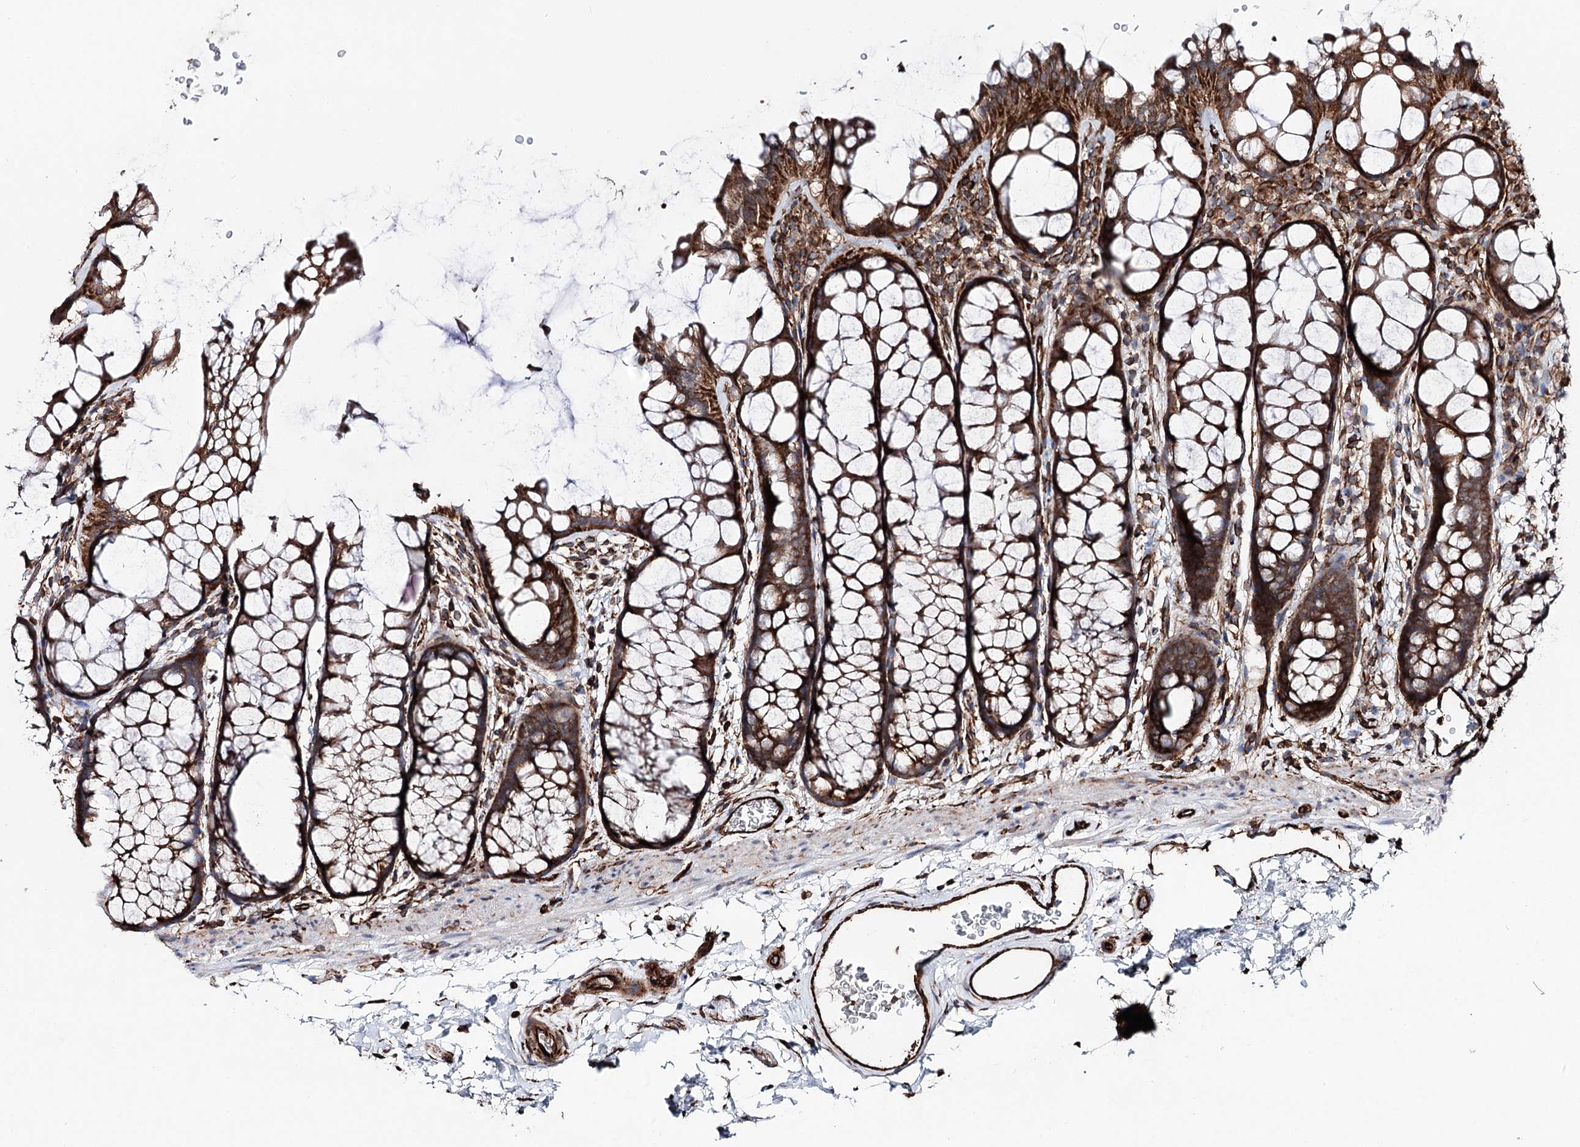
{"staining": {"intensity": "strong", "quantity": ">75%", "location": "cytoplasmic/membranous"}, "tissue": "colon", "cell_type": "Endothelial cells", "image_type": "normal", "snomed": [{"axis": "morphology", "description": "Normal tissue, NOS"}, {"axis": "topography", "description": "Colon"}], "caption": "Colon stained with DAB immunohistochemistry (IHC) demonstrates high levels of strong cytoplasmic/membranous positivity in about >75% of endothelial cells.", "gene": "MIB1", "patient": {"sex": "female", "age": 82}}